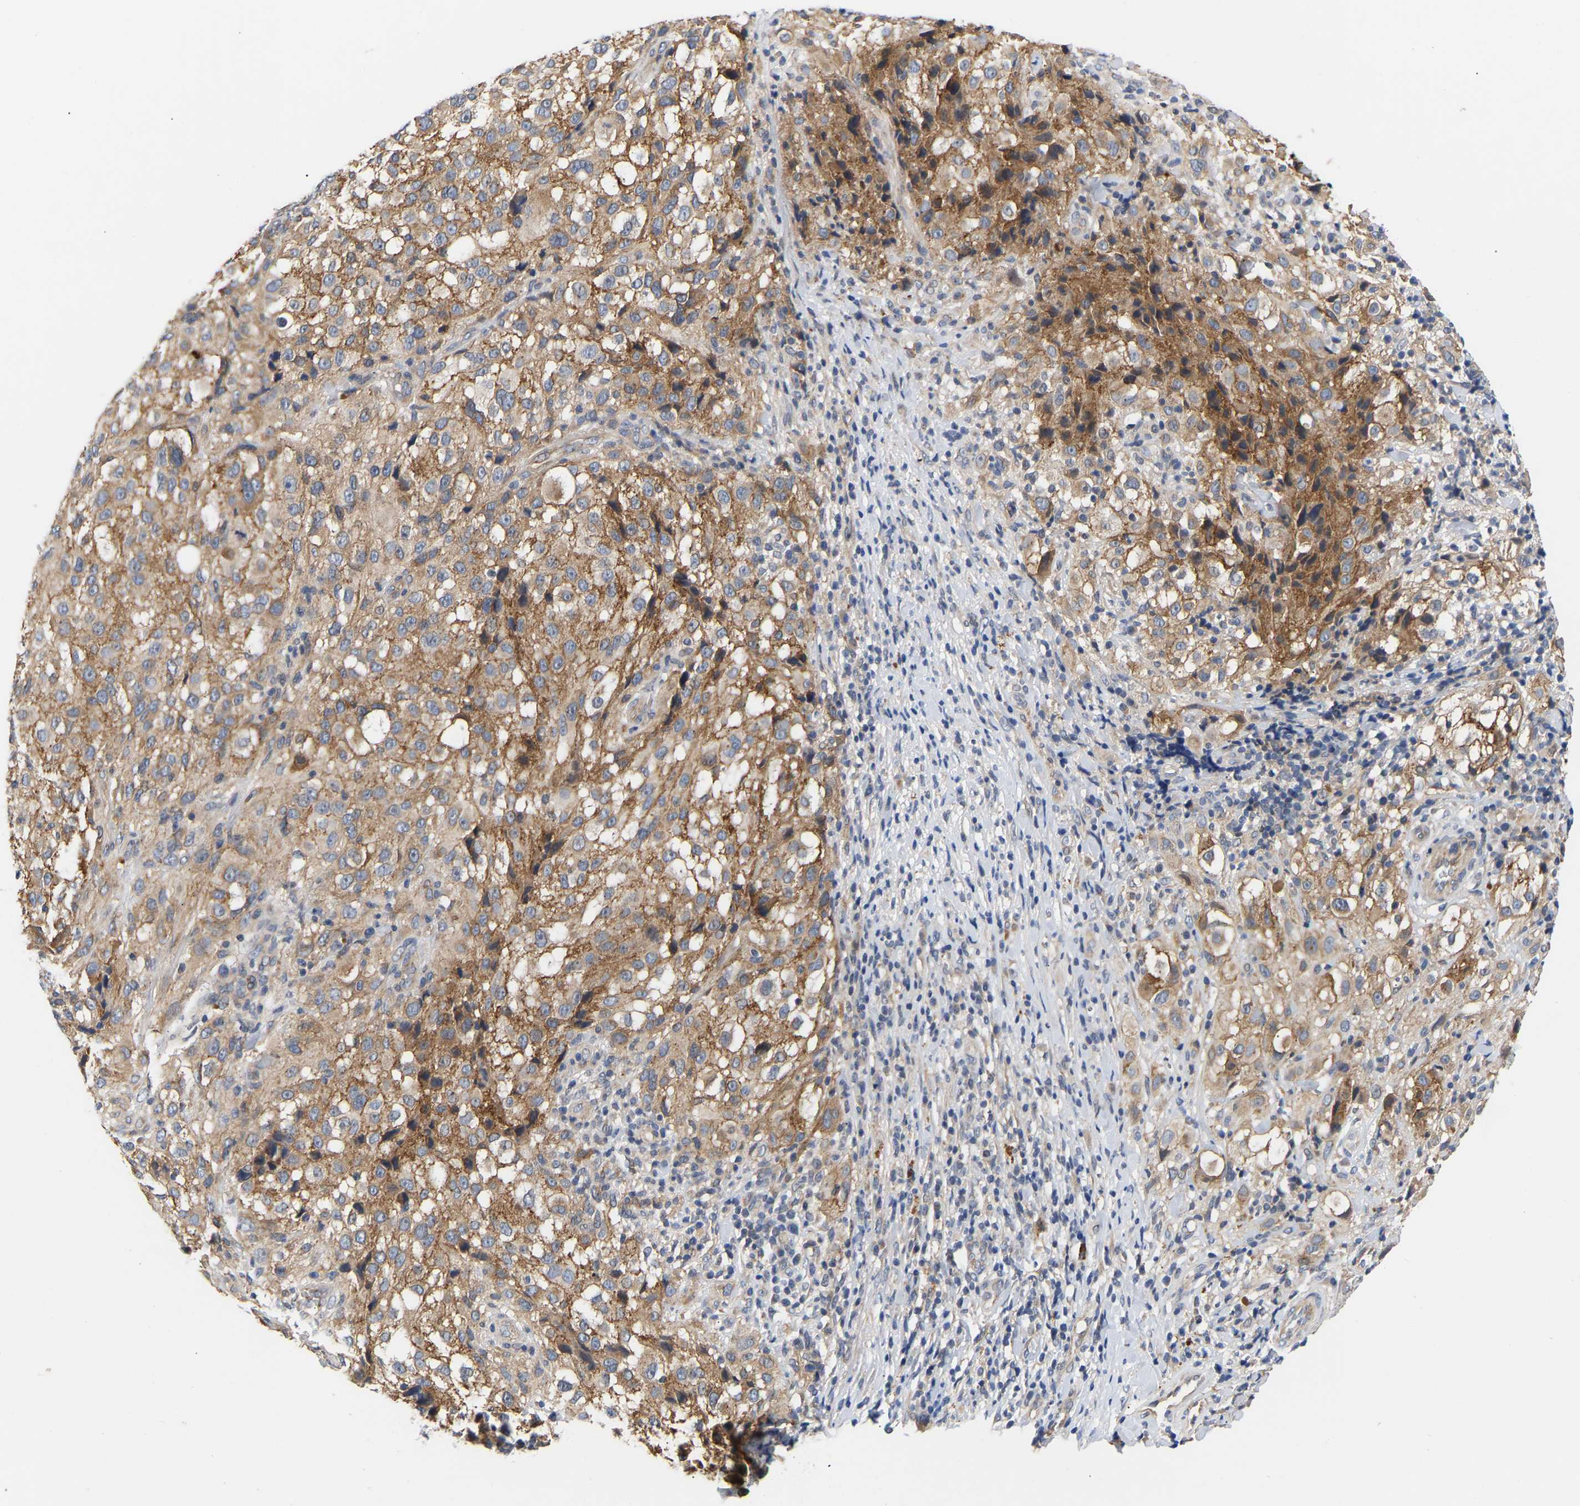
{"staining": {"intensity": "moderate", "quantity": ">75%", "location": "cytoplasmic/membranous"}, "tissue": "melanoma", "cell_type": "Tumor cells", "image_type": "cancer", "snomed": [{"axis": "morphology", "description": "Necrosis, NOS"}, {"axis": "morphology", "description": "Malignant melanoma, NOS"}, {"axis": "topography", "description": "Skin"}], "caption": "Immunohistochemistry (IHC) histopathology image of melanoma stained for a protein (brown), which exhibits medium levels of moderate cytoplasmic/membranous expression in approximately >75% of tumor cells.", "gene": "KASH5", "patient": {"sex": "female", "age": 87}}